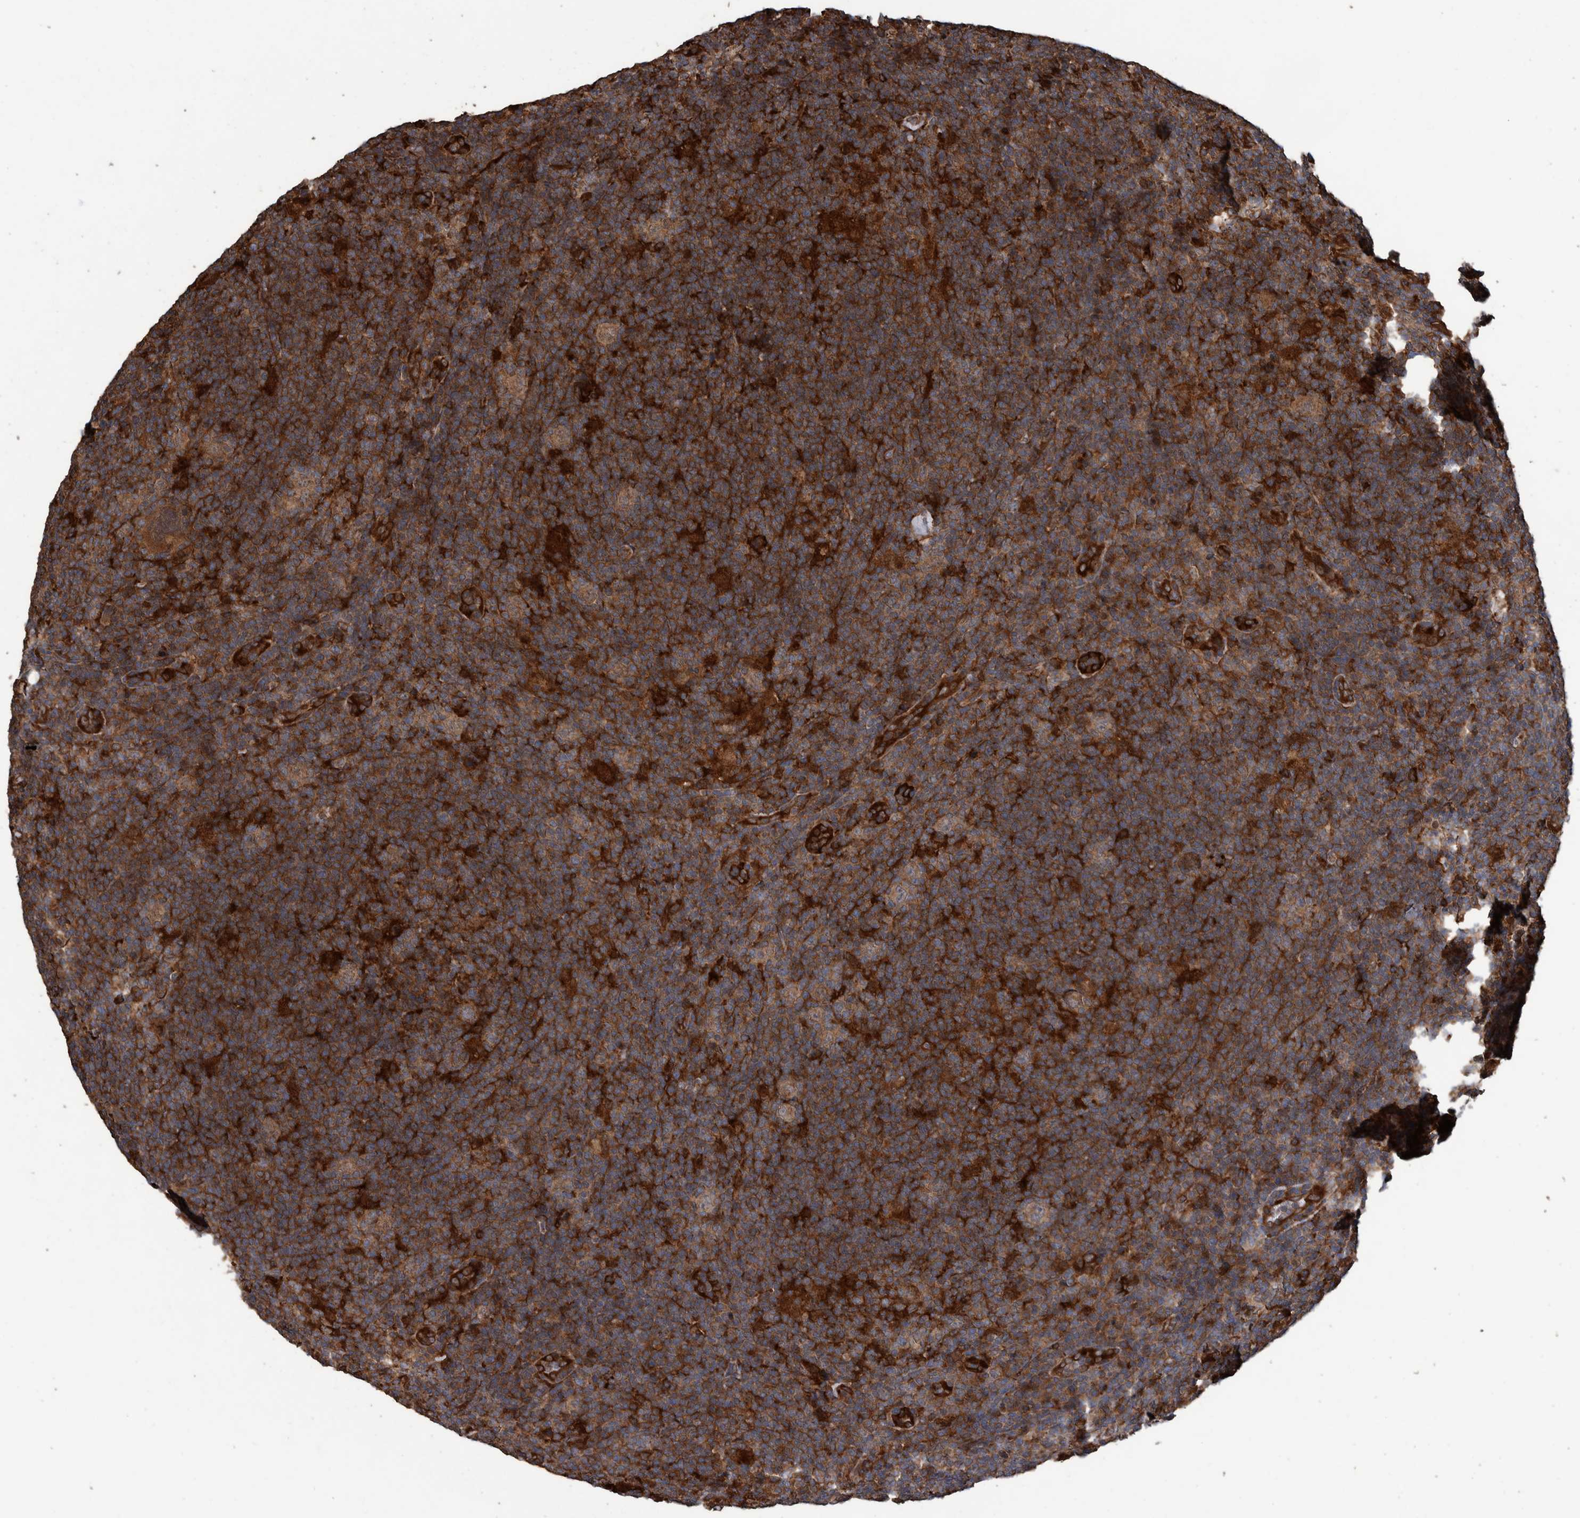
{"staining": {"intensity": "moderate", "quantity": ">75%", "location": "cytoplasmic/membranous"}, "tissue": "lymphoma", "cell_type": "Tumor cells", "image_type": "cancer", "snomed": [{"axis": "morphology", "description": "Hodgkin's disease, NOS"}, {"axis": "topography", "description": "Lymph node"}], "caption": "Immunohistochemical staining of human Hodgkin's disease reveals moderate cytoplasmic/membranous protein staining in approximately >75% of tumor cells.", "gene": "TRIM16", "patient": {"sex": "female", "age": 57}}